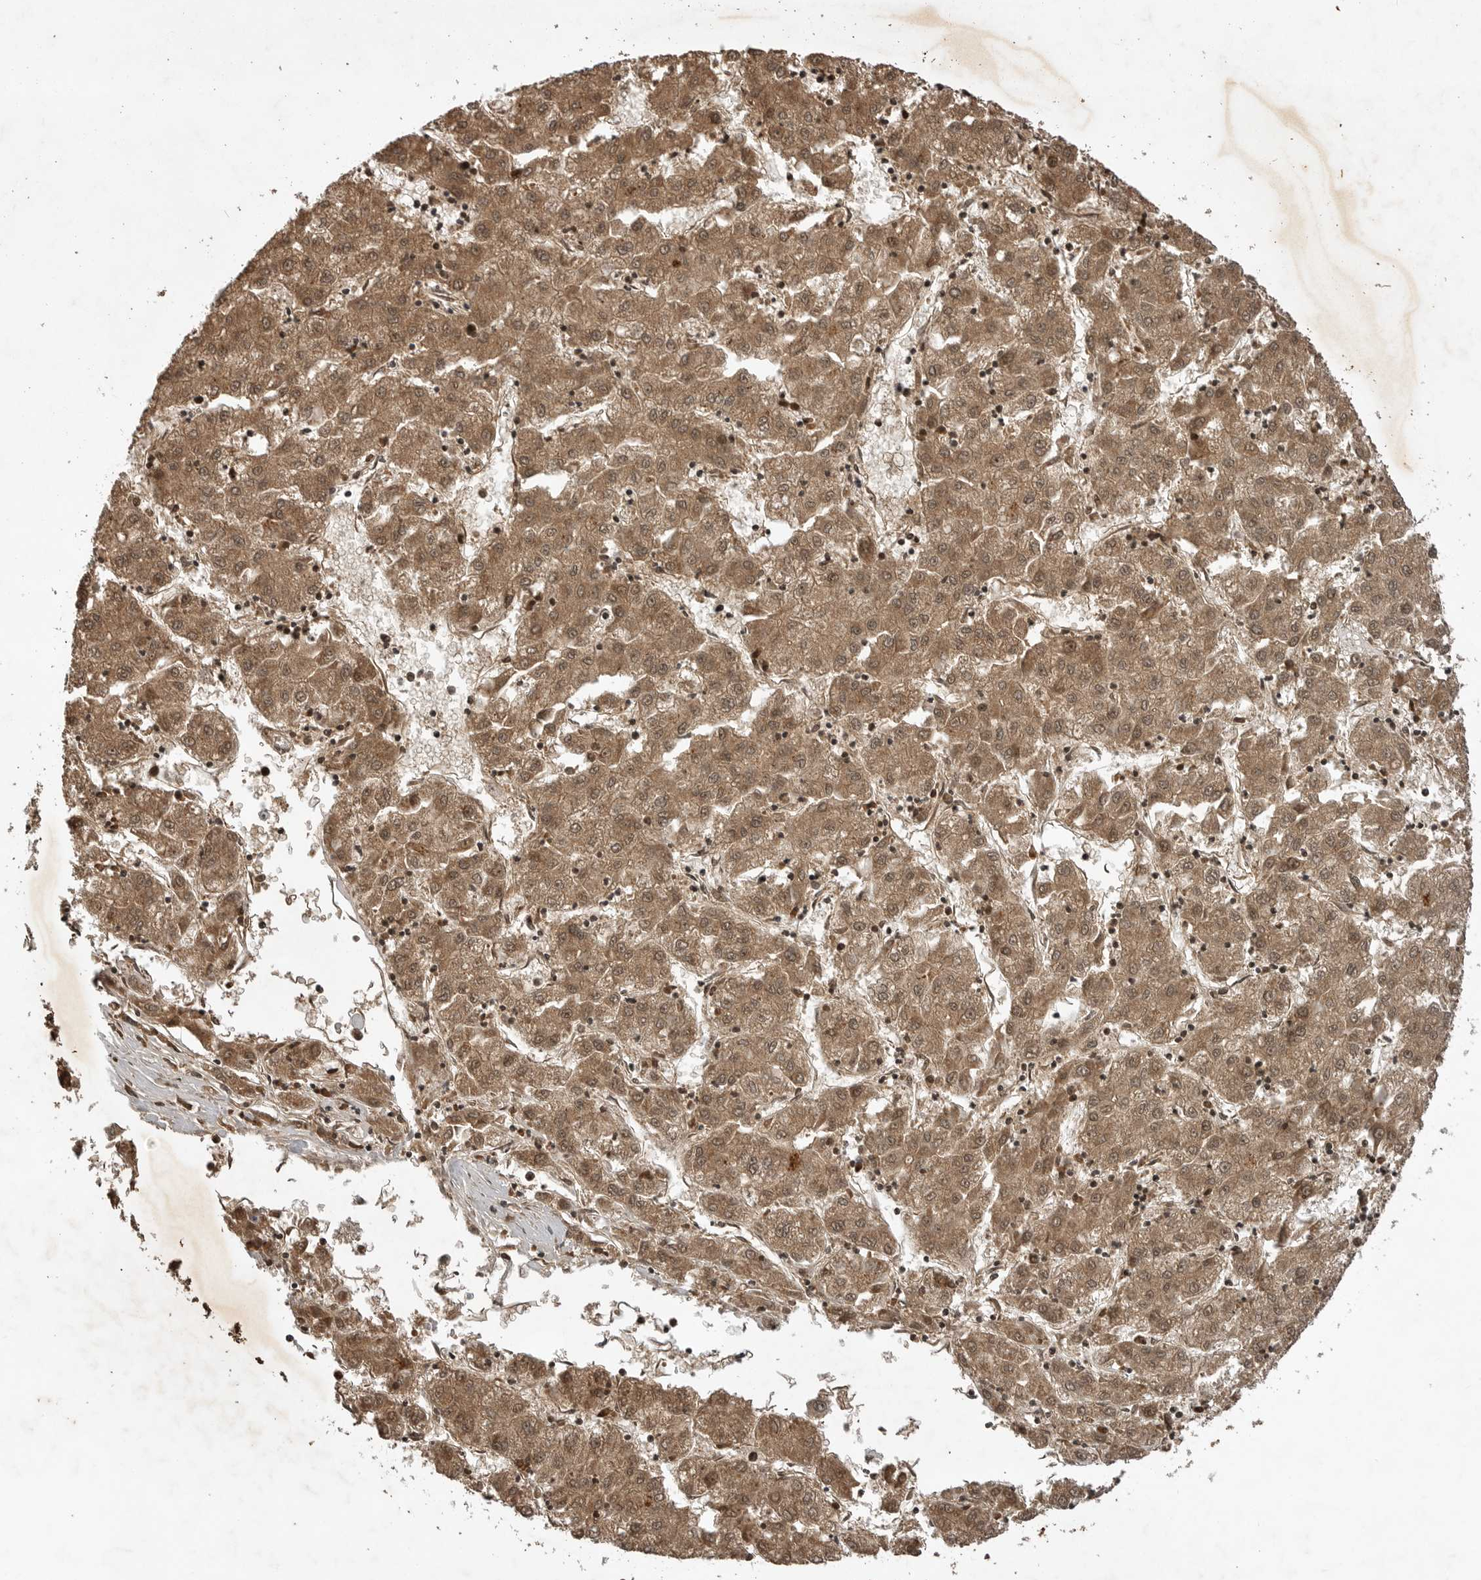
{"staining": {"intensity": "moderate", "quantity": ">75%", "location": "cytoplasmic/membranous,nuclear"}, "tissue": "liver cancer", "cell_type": "Tumor cells", "image_type": "cancer", "snomed": [{"axis": "morphology", "description": "Carcinoma, Hepatocellular, NOS"}, {"axis": "topography", "description": "Liver"}], "caption": "This image reveals immunohistochemistry (IHC) staining of liver hepatocellular carcinoma, with medium moderate cytoplasmic/membranous and nuclear staining in about >75% of tumor cells.", "gene": "AKAP7", "patient": {"sex": "male", "age": 72}}